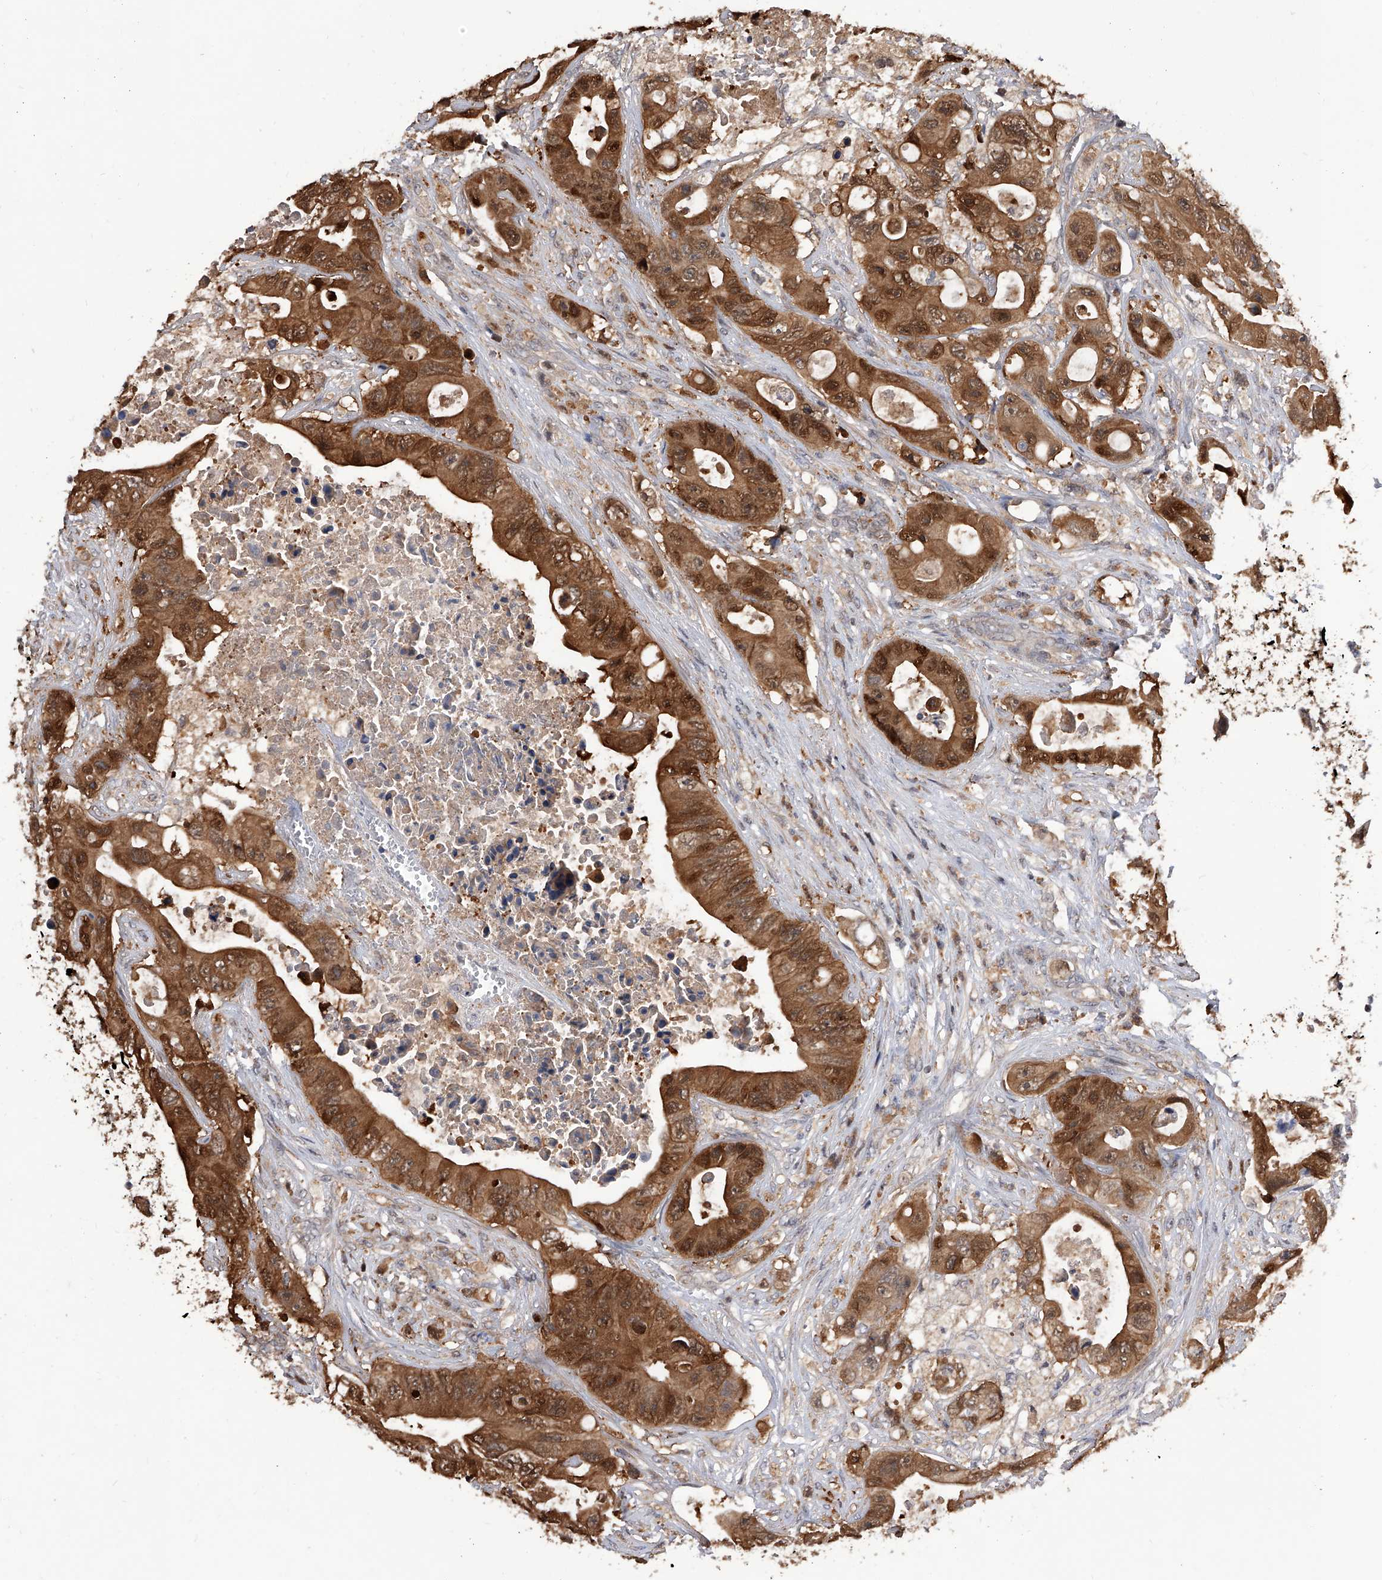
{"staining": {"intensity": "strong", "quantity": ">75%", "location": "cytoplasmic/membranous,nuclear"}, "tissue": "colorectal cancer", "cell_type": "Tumor cells", "image_type": "cancer", "snomed": [{"axis": "morphology", "description": "Adenocarcinoma, NOS"}, {"axis": "topography", "description": "Colon"}], "caption": "Adenocarcinoma (colorectal) tissue demonstrates strong cytoplasmic/membranous and nuclear staining in approximately >75% of tumor cells", "gene": "GMDS", "patient": {"sex": "female", "age": 46}}